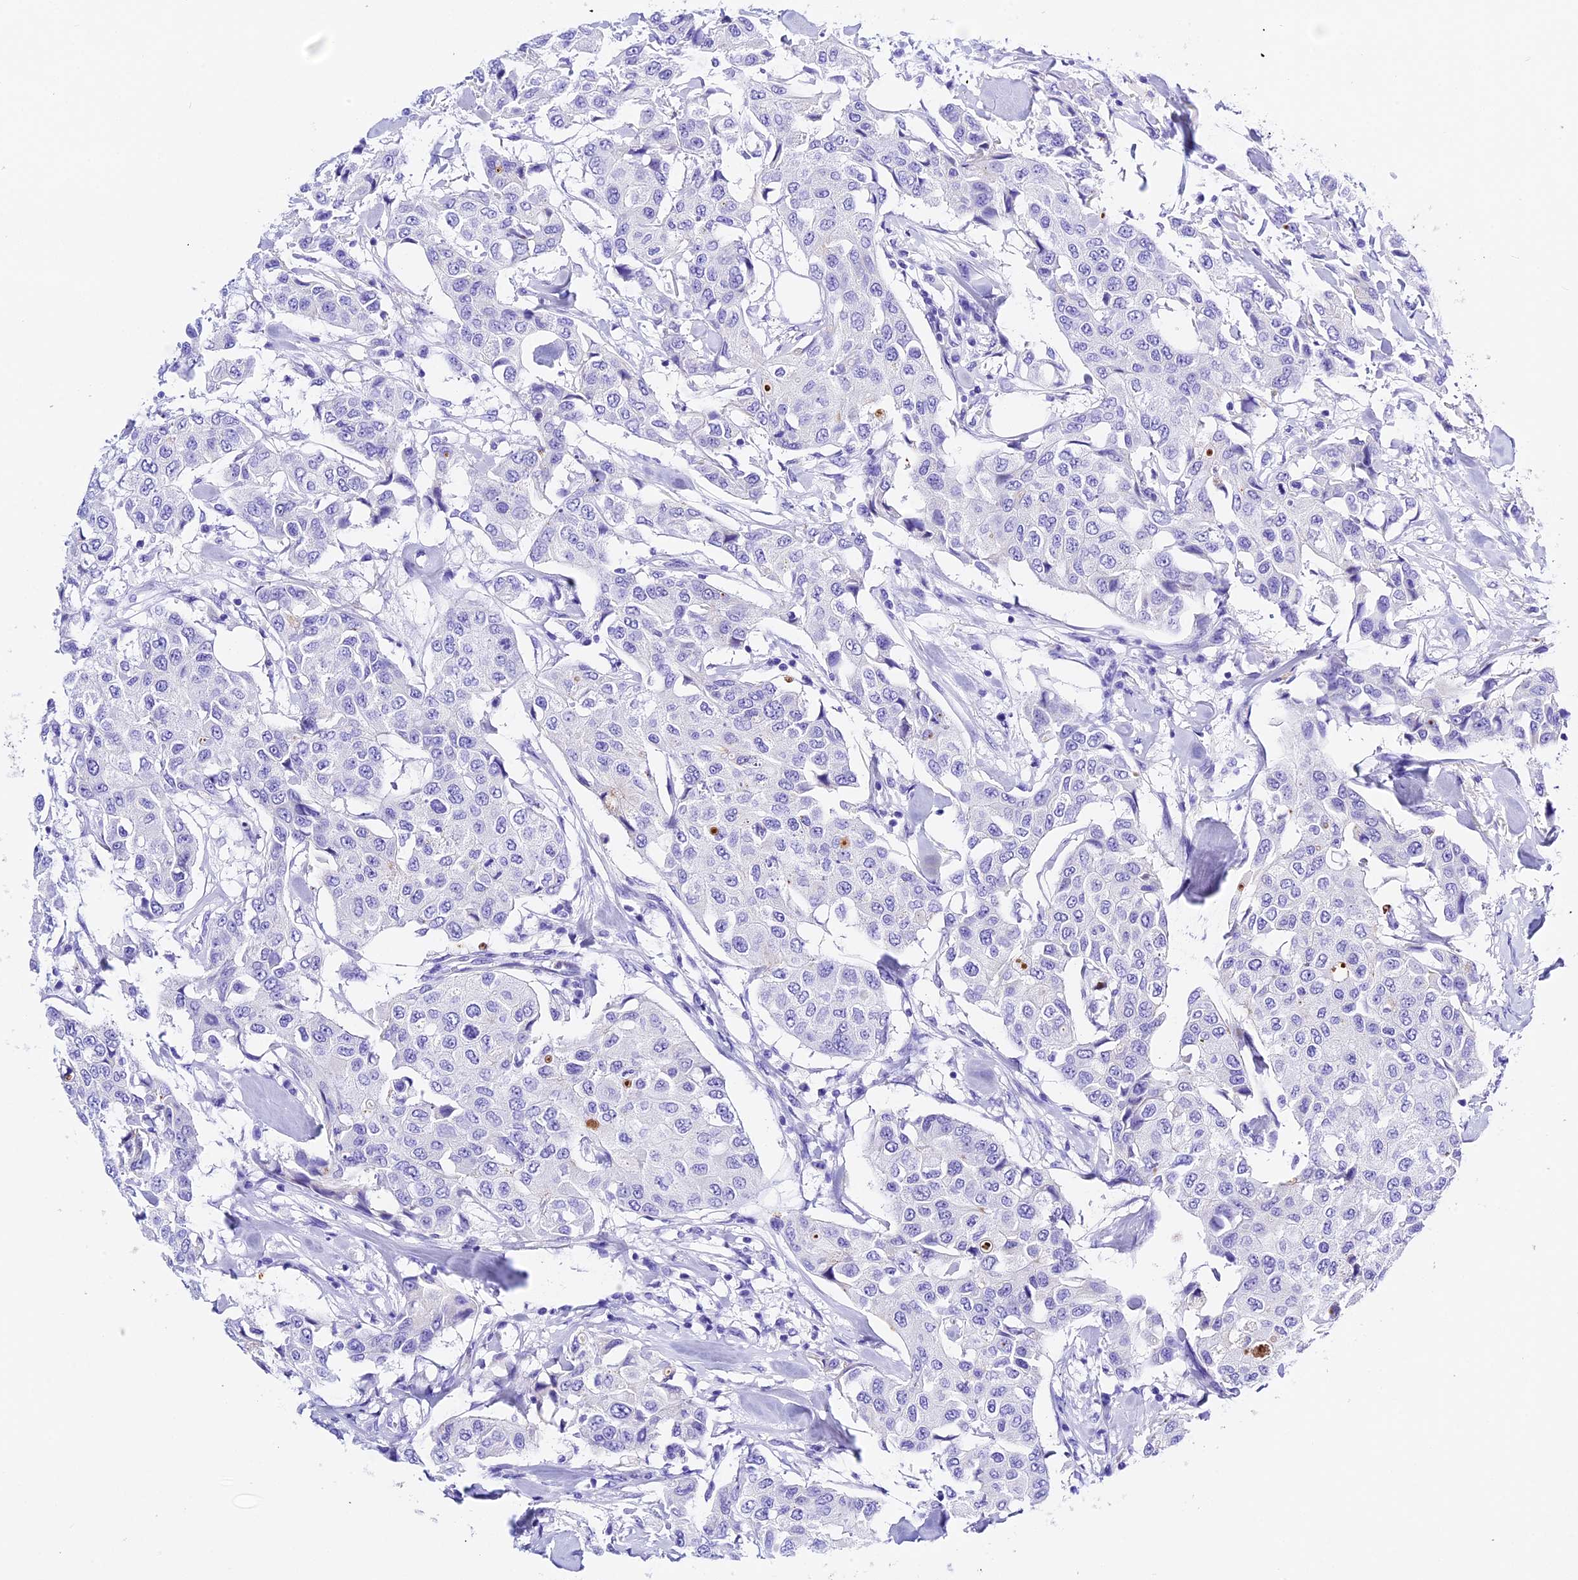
{"staining": {"intensity": "negative", "quantity": "none", "location": "none"}, "tissue": "breast cancer", "cell_type": "Tumor cells", "image_type": "cancer", "snomed": [{"axis": "morphology", "description": "Duct carcinoma"}, {"axis": "topography", "description": "Breast"}], "caption": "The image displays no staining of tumor cells in invasive ductal carcinoma (breast). (DAB (3,3'-diaminobenzidine) immunohistochemistry, high magnification).", "gene": "PSG11", "patient": {"sex": "female", "age": 80}}